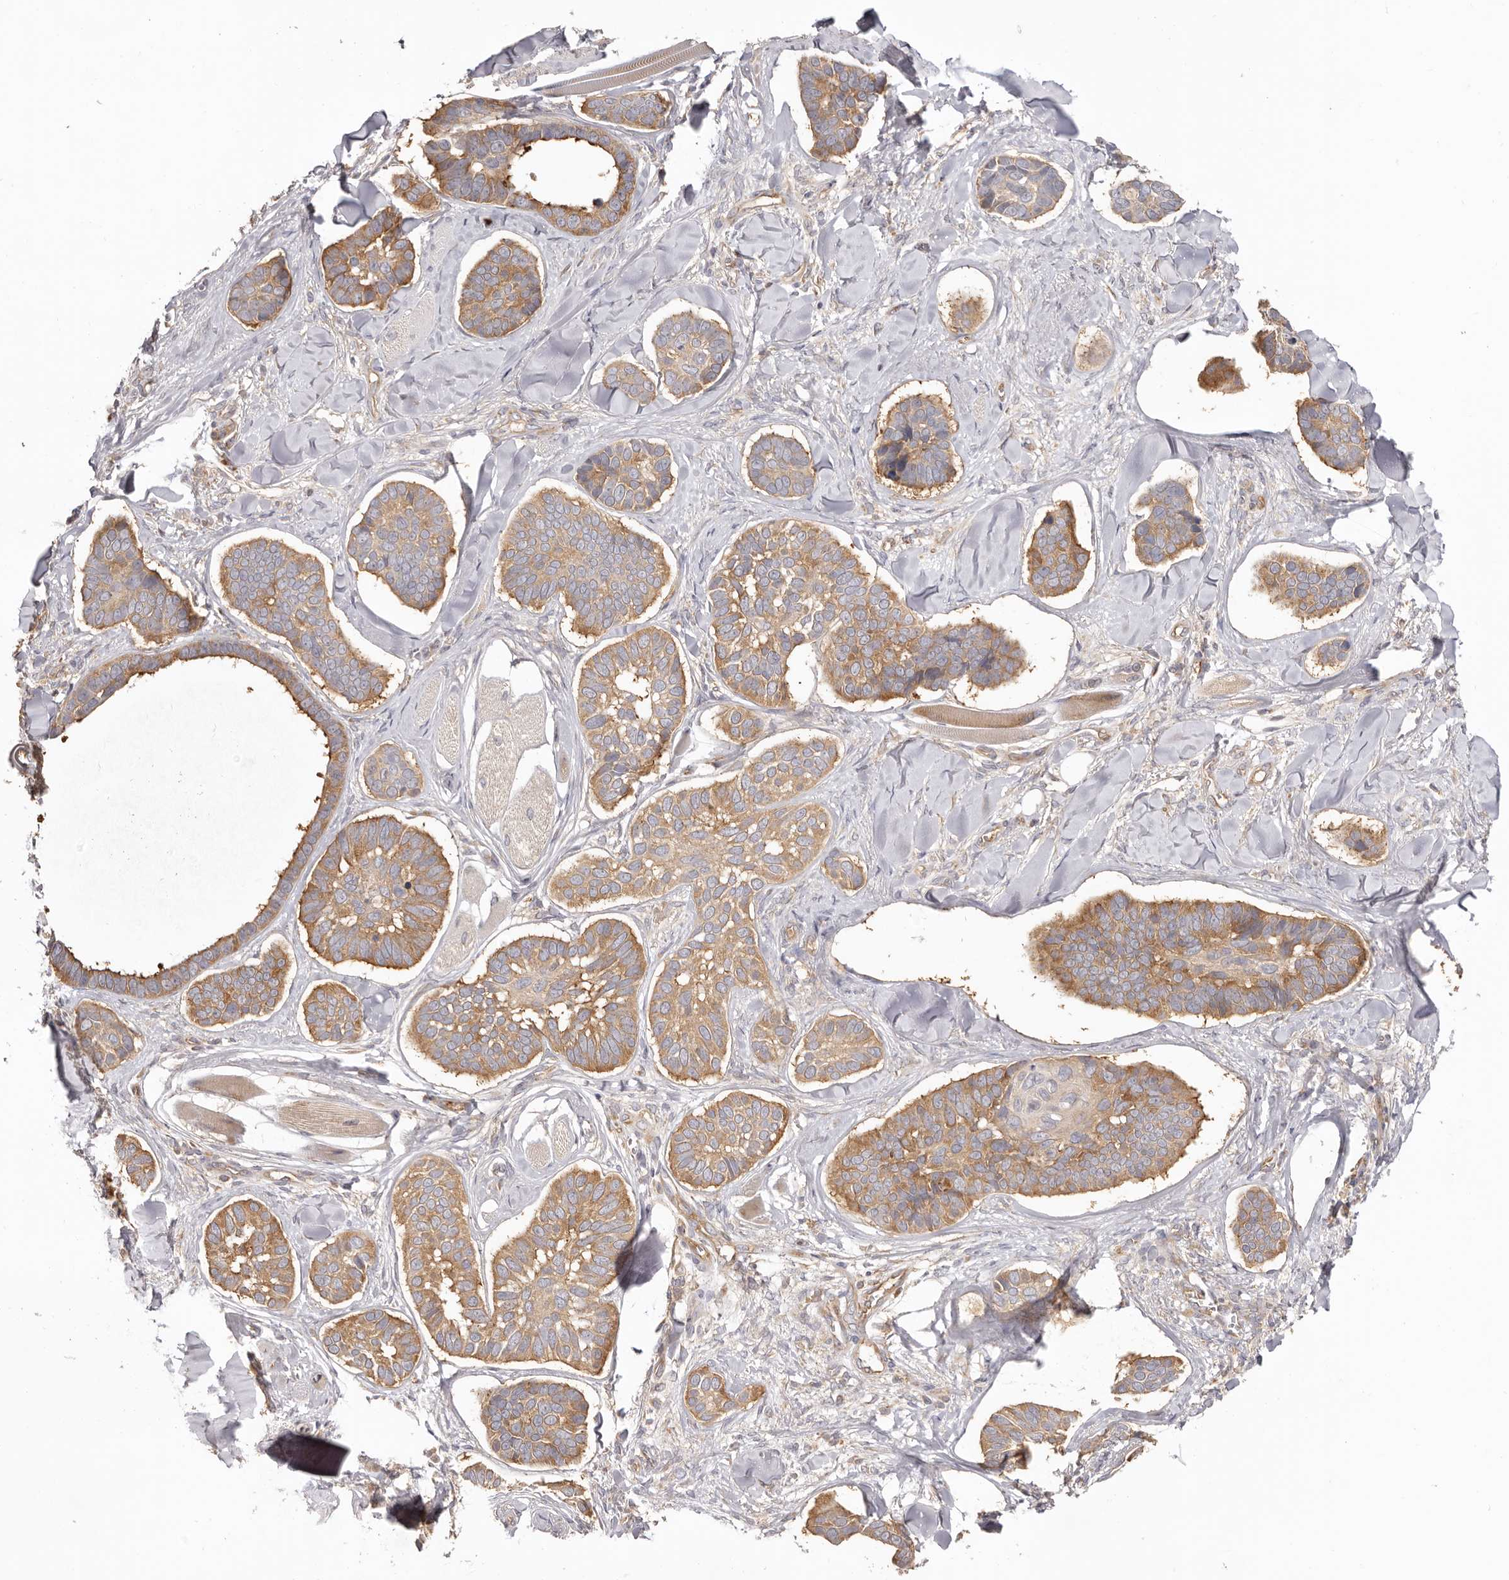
{"staining": {"intensity": "moderate", "quantity": ">75%", "location": "cytoplasmic/membranous"}, "tissue": "skin cancer", "cell_type": "Tumor cells", "image_type": "cancer", "snomed": [{"axis": "morphology", "description": "Basal cell carcinoma"}, {"axis": "topography", "description": "Skin"}], "caption": "Protein staining reveals moderate cytoplasmic/membranous staining in about >75% of tumor cells in skin basal cell carcinoma.", "gene": "EEF1E1", "patient": {"sex": "male", "age": 62}}